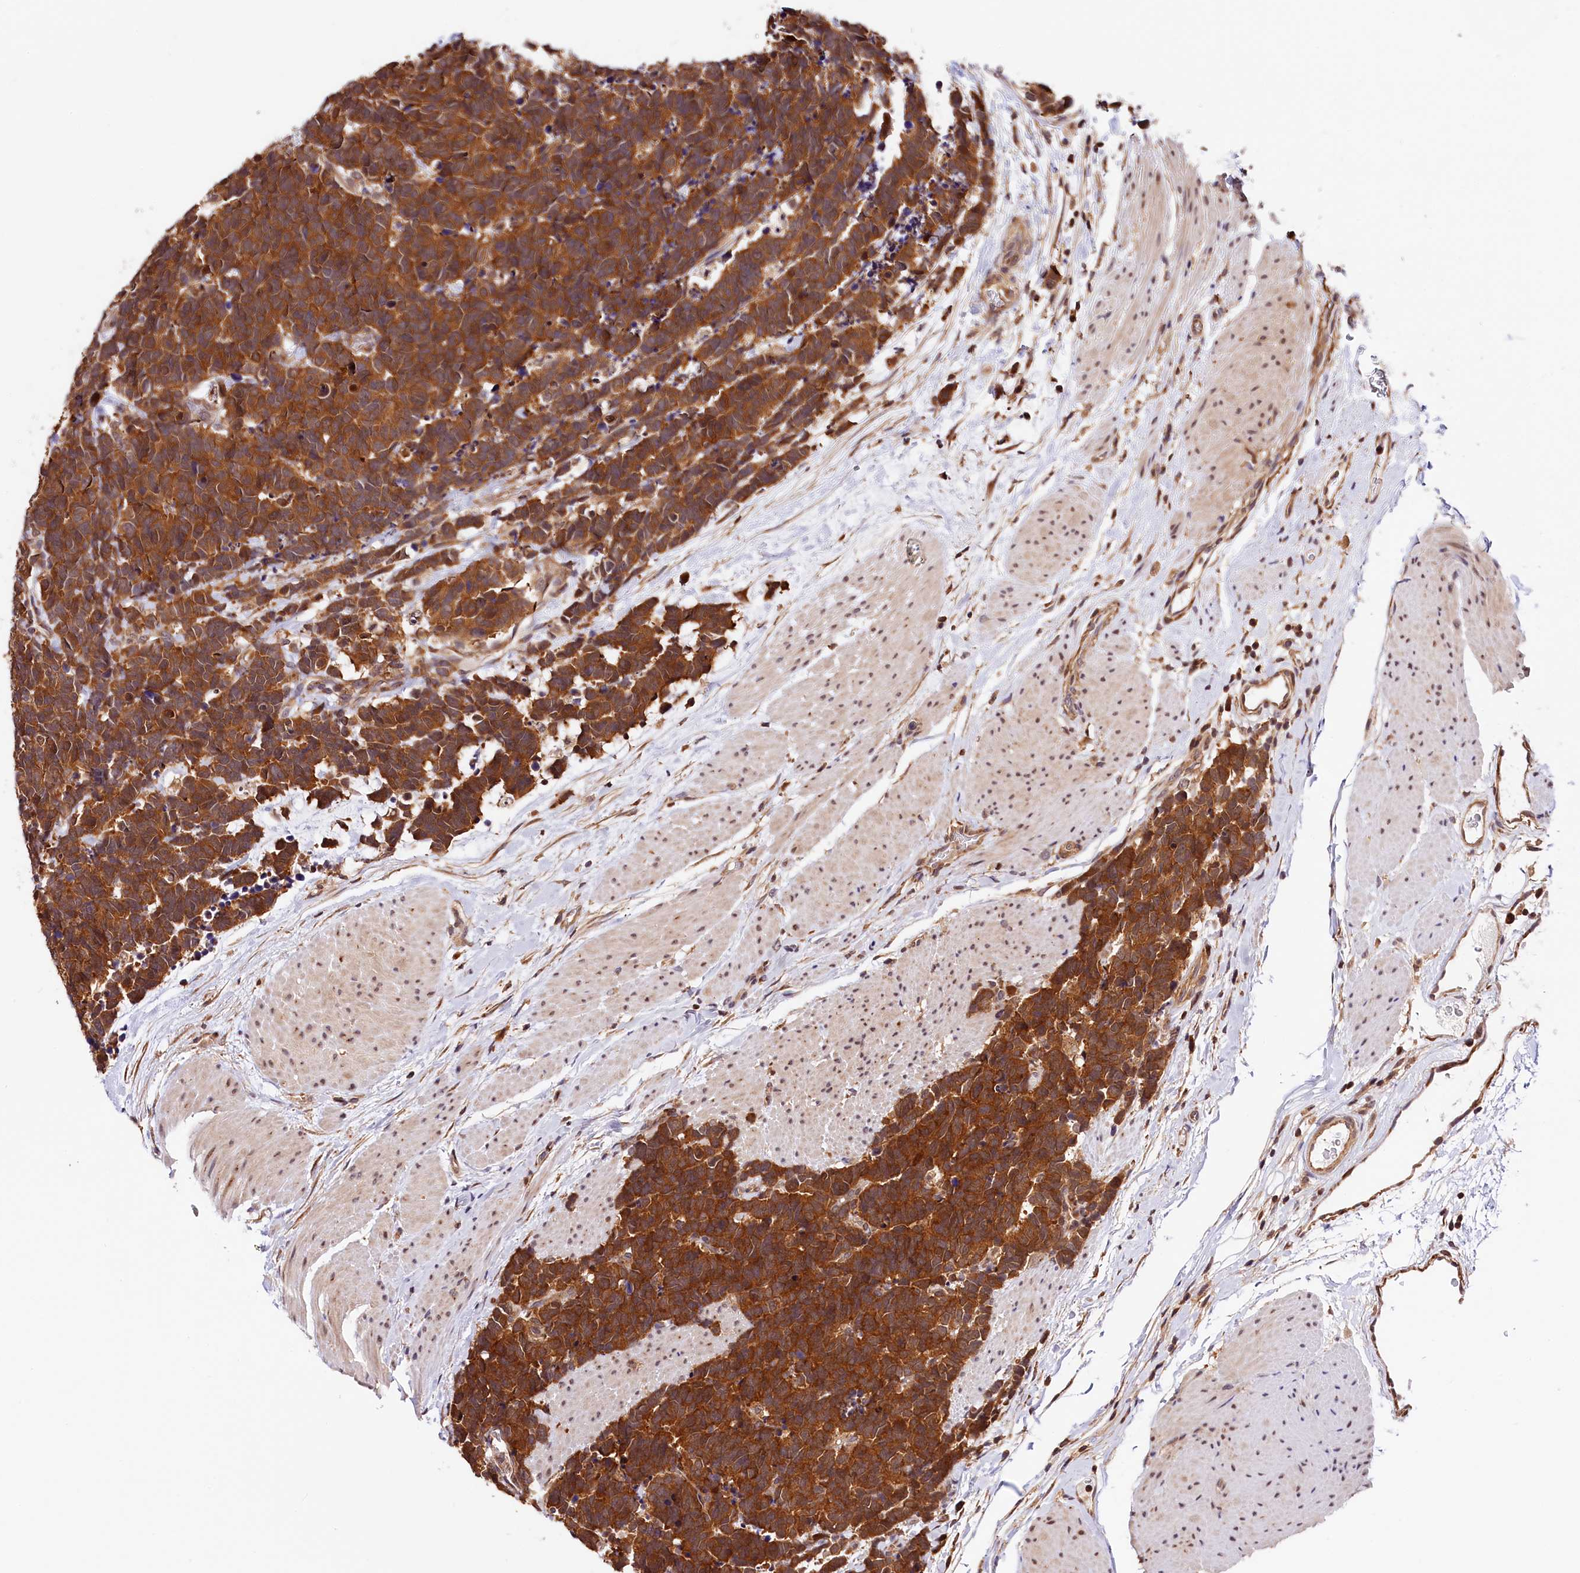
{"staining": {"intensity": "moderate", "quantity": ">75%", "location": "cytoplasmic/membranous"}, "tissue": "carcinoid", "cell_type": "Tumor cells", "image_type": "cancer", "snomed": [{"axis": "morphology", "description": "Carcinoma, NOS"}, {"axis": "morphology", "description": "Carcinoid, malignant, NOS"}, {"axis": "topography", "description": "Urinary bladder"}], "caption": "Immunohistochemical staining of human carcinoid shows moderate cytoplasmic/membranous protein staining in approximately >75% of tumor cells.", "gene": "CHORDC1", "patient": {"sex": "male", "age": 57}}